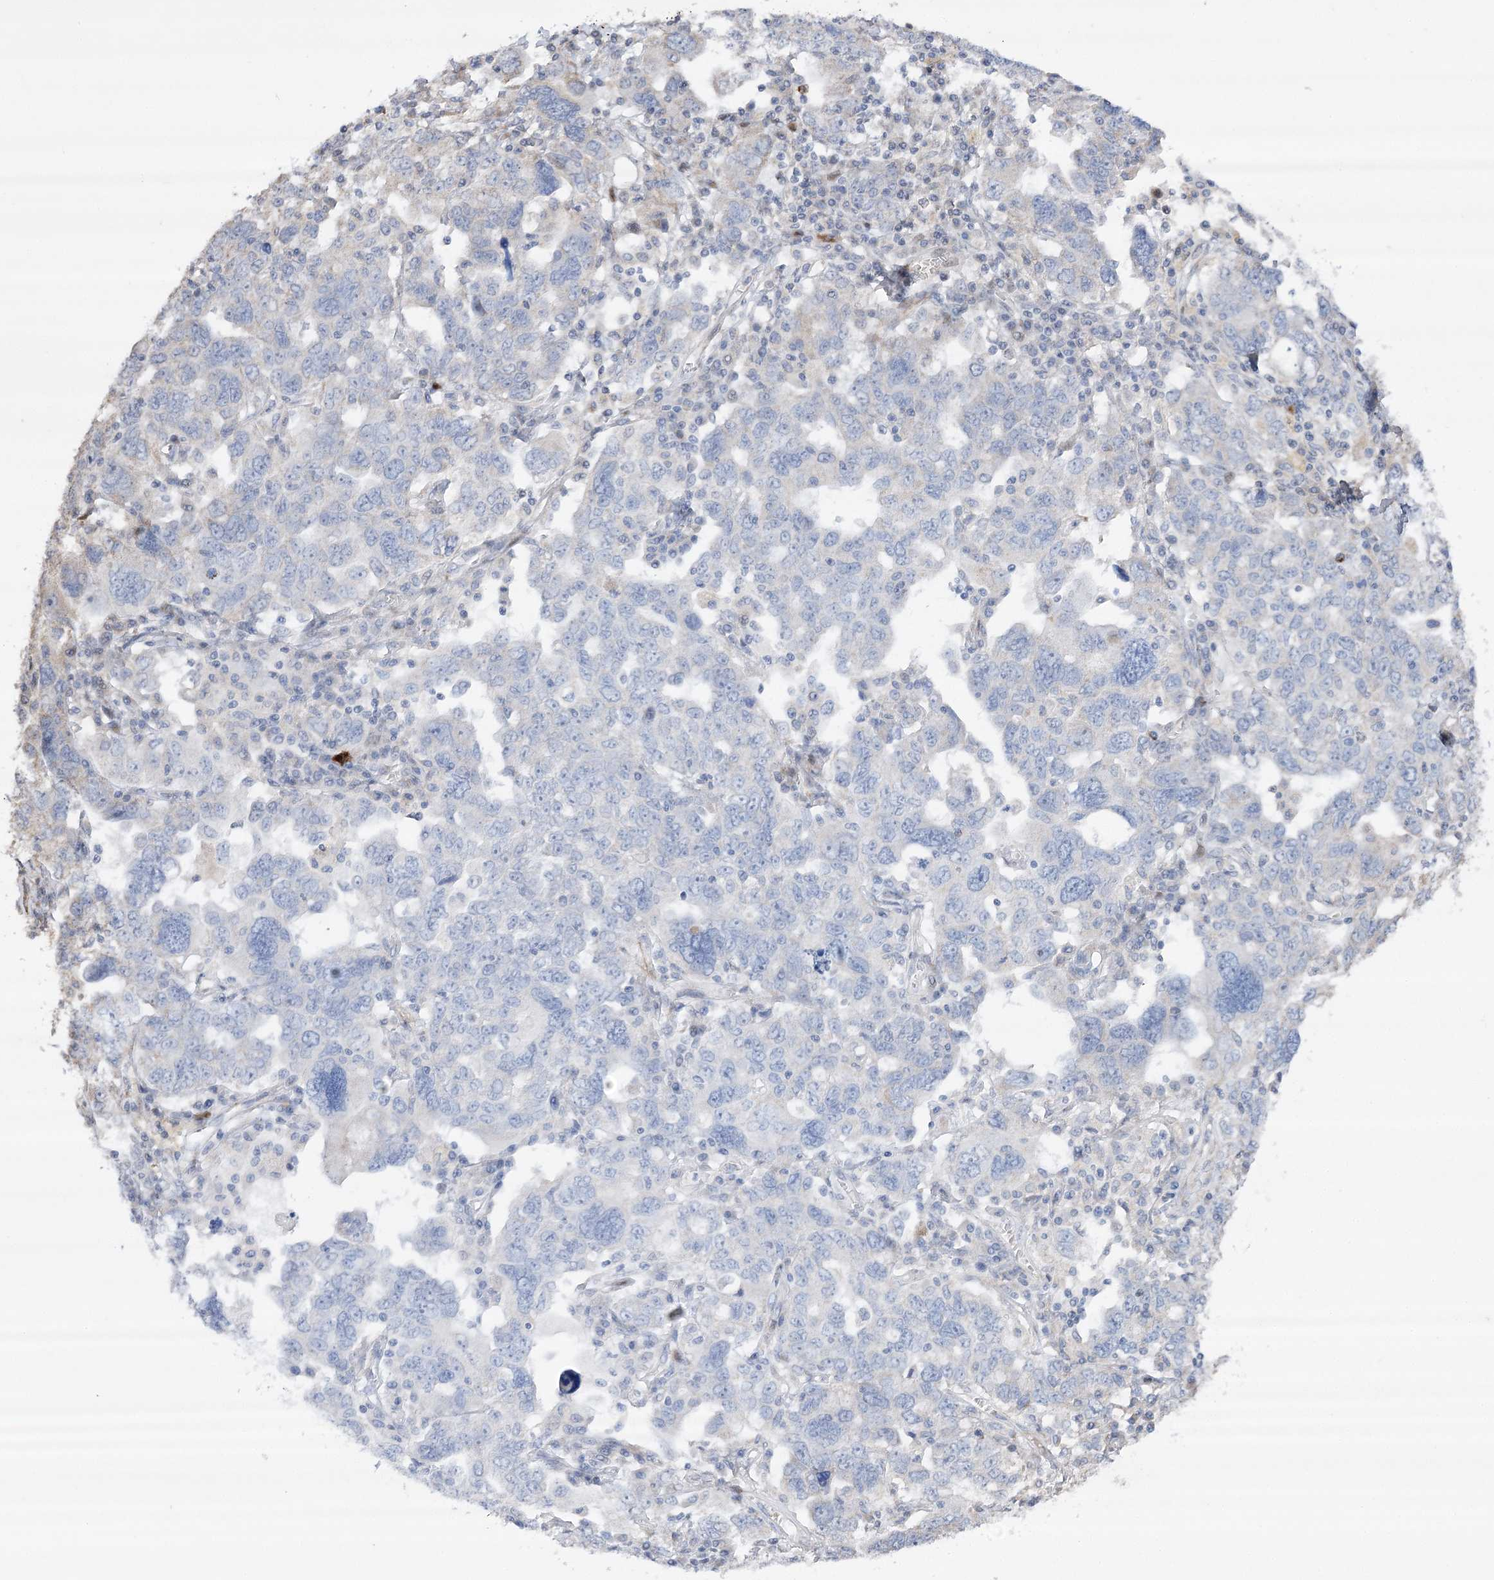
{"staining": {"intensity": "weak", "quantity": "<25%", "location": "cytoplasmic/membranous"}, "tissue": "ovarian cancer", "cell_type": "Tumor cells", "image_type": "cancer", "snomed": [{"axis": "morphology", "description": "Carcinoma, endometroid"}, {"axis": "topography", "description": "Ovary"}], "caption": "IHC photomicrograph of neoplastic tissue: human ovarian cancer stained with DAB displays no significant protein positivity in tumor cells.", "gene": "OBSL1", "patient": {"sex": "female", "age": 62}}